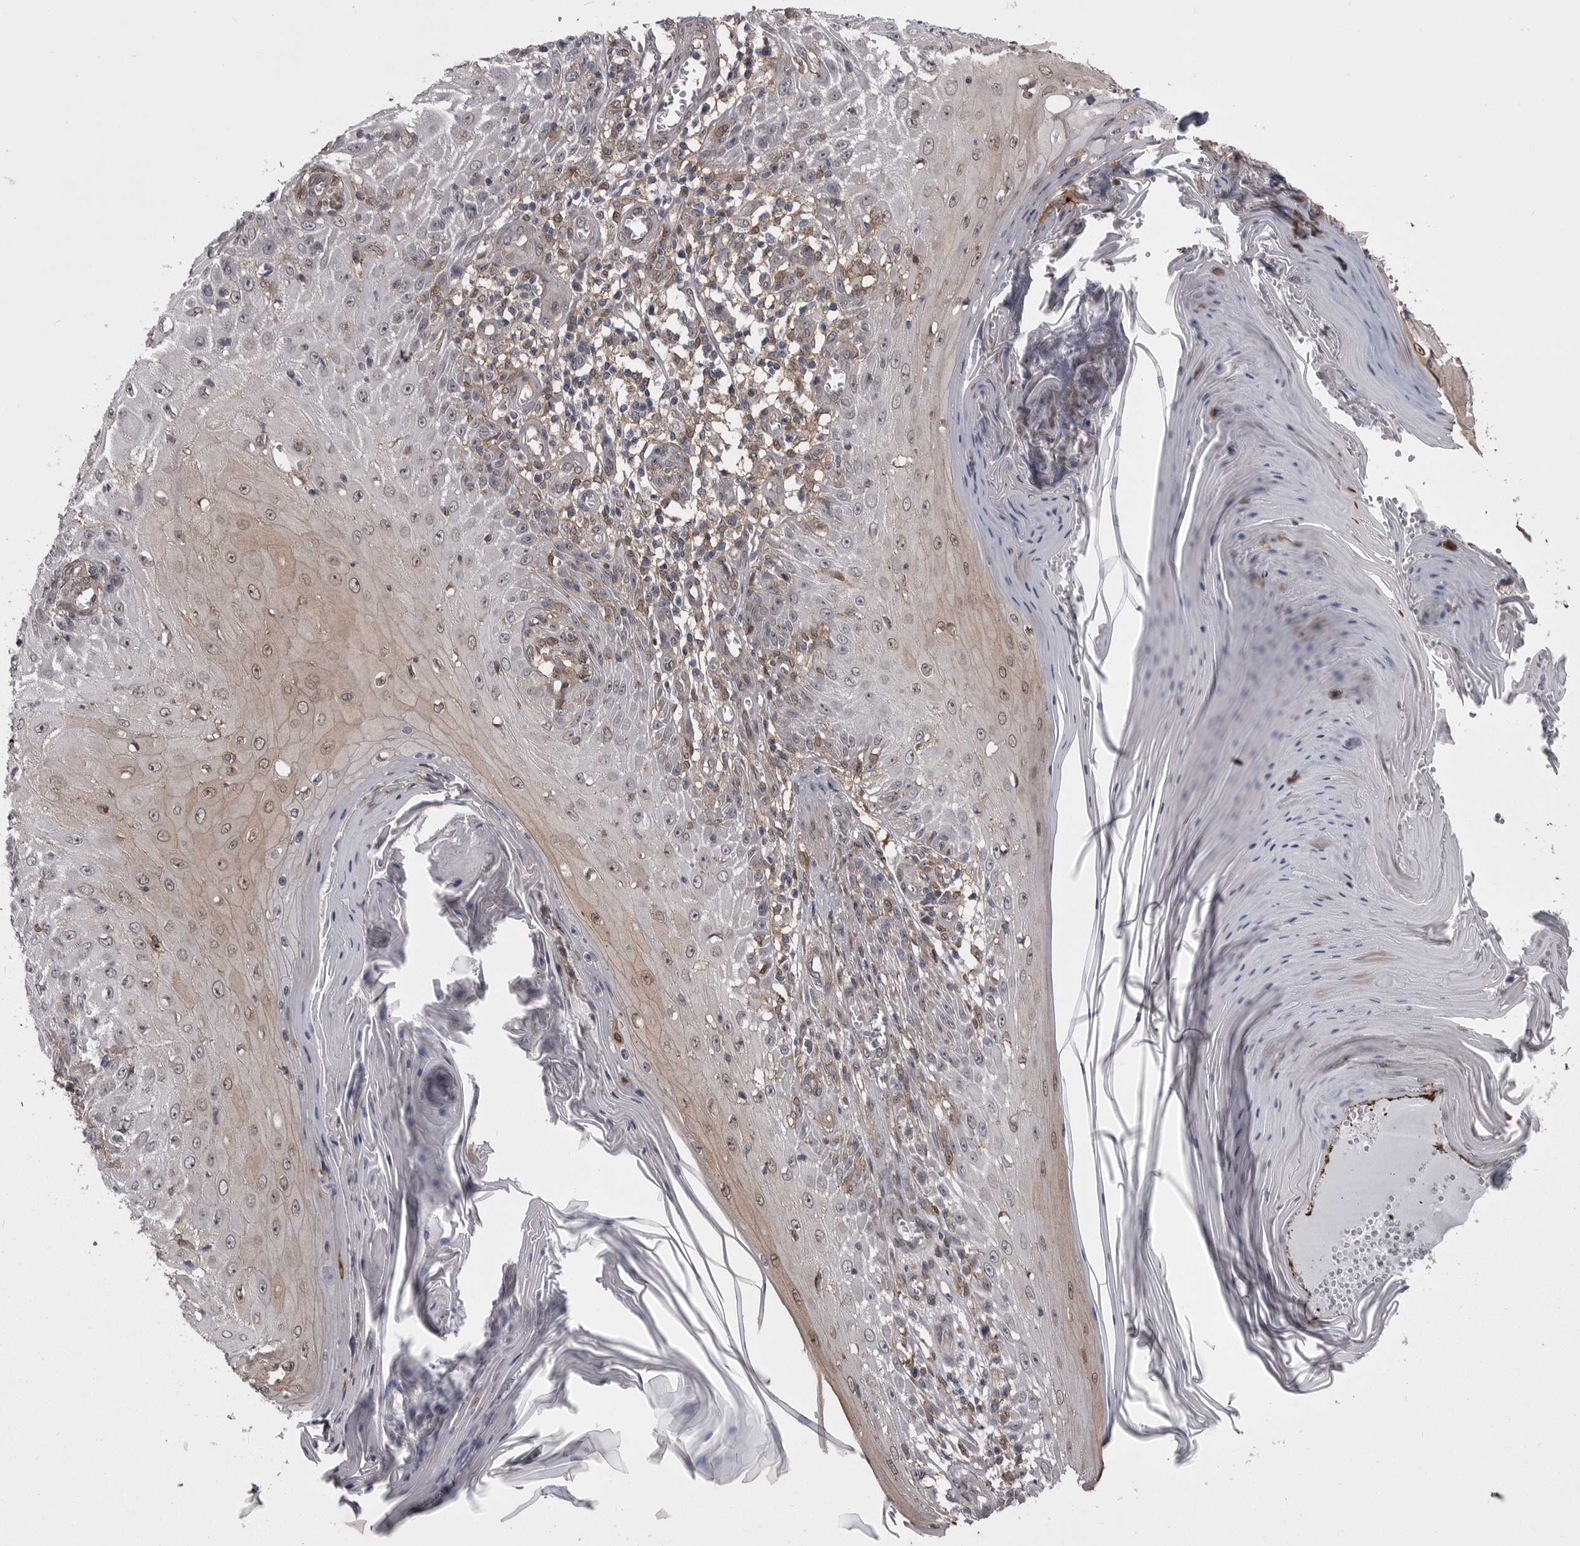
{"staining": {"intensity": "weak", "quantity": "25%-75%", "location": "cytoplasmic/membranous"}, "tissue": "skin cancer", "cell_type": "Tumor cells", "image_type": "cancer", "snomed": [{"axis": "morphology", "description": "Squamous cell carcinoma, NOS"}, {"axis": "topography", "description": "Skin"}], "caption": "Protein expression analysis of human skin squamous cell carcinoma reveals weak cytoplasmic/membranous expression in about 25%-75% of tumor cells. Nuclei are stained in blue.", "gene": "ABL1", "patient": {"sex": "female", "age": 73}}